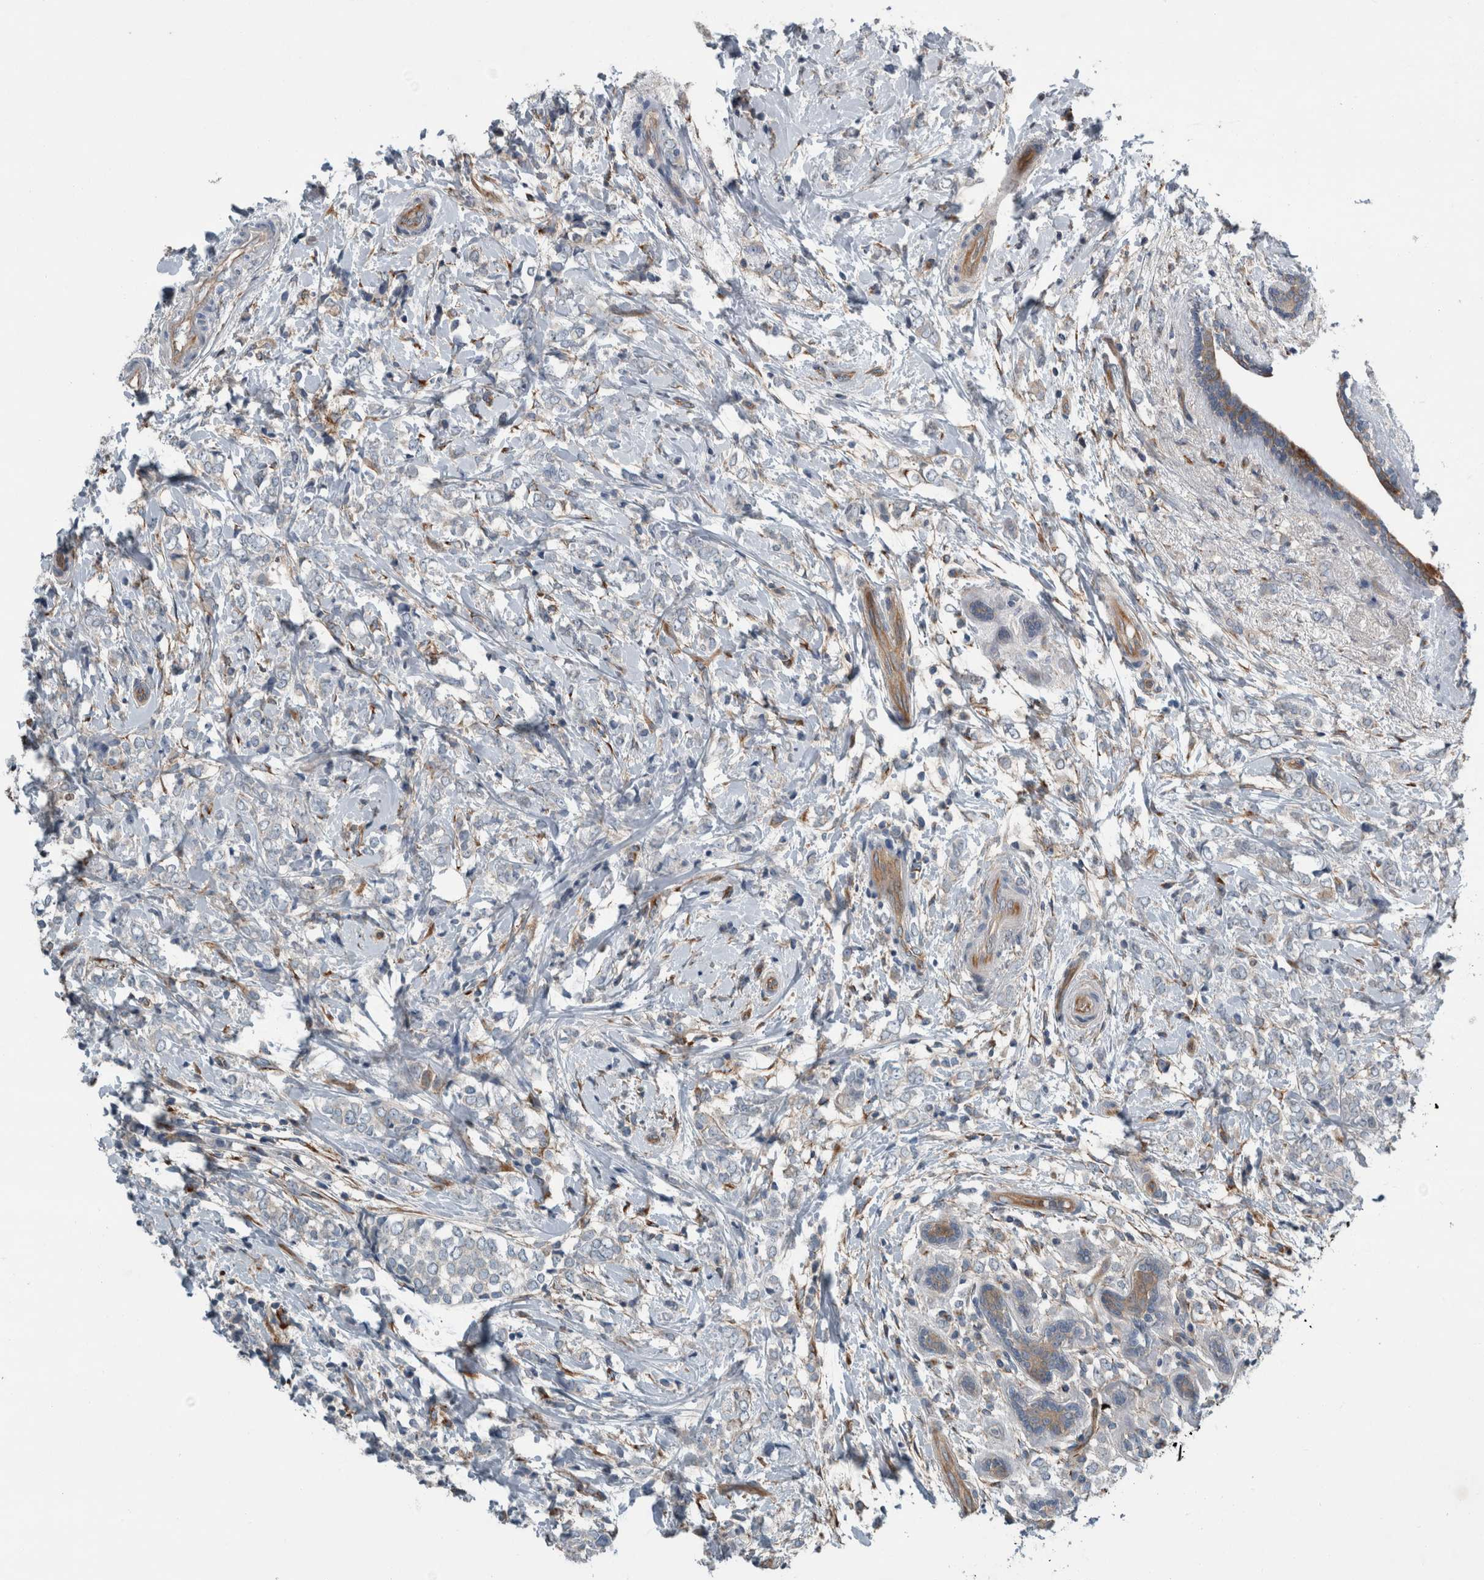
{"staining": {"intensity": "weak", "quantity": "25%-75%", "location": "cytoplasmic/membranous"}, "tissue": "breast cancer", "cell_type": "Tumor cells", "image_type": "cancer", "snomed": [{"axis": "morphology", "description": "Normal tissue, NOS"}, {"axis": "morphology", "description": "Lobular carcinoma"}, {"axis": "topography", "description": "Breast"}], "caption": "Immunohistochemical staining of breast cancer (lobular carcinoma) shows low levels of weak cytoplasmic/membranous staining in about 25%-75% of tumor cells. (Brightfield microscopy of DAB IHC at high magnification).", "gene": "GLT8D2", "patient": {"sex": "female", "age": 47}}